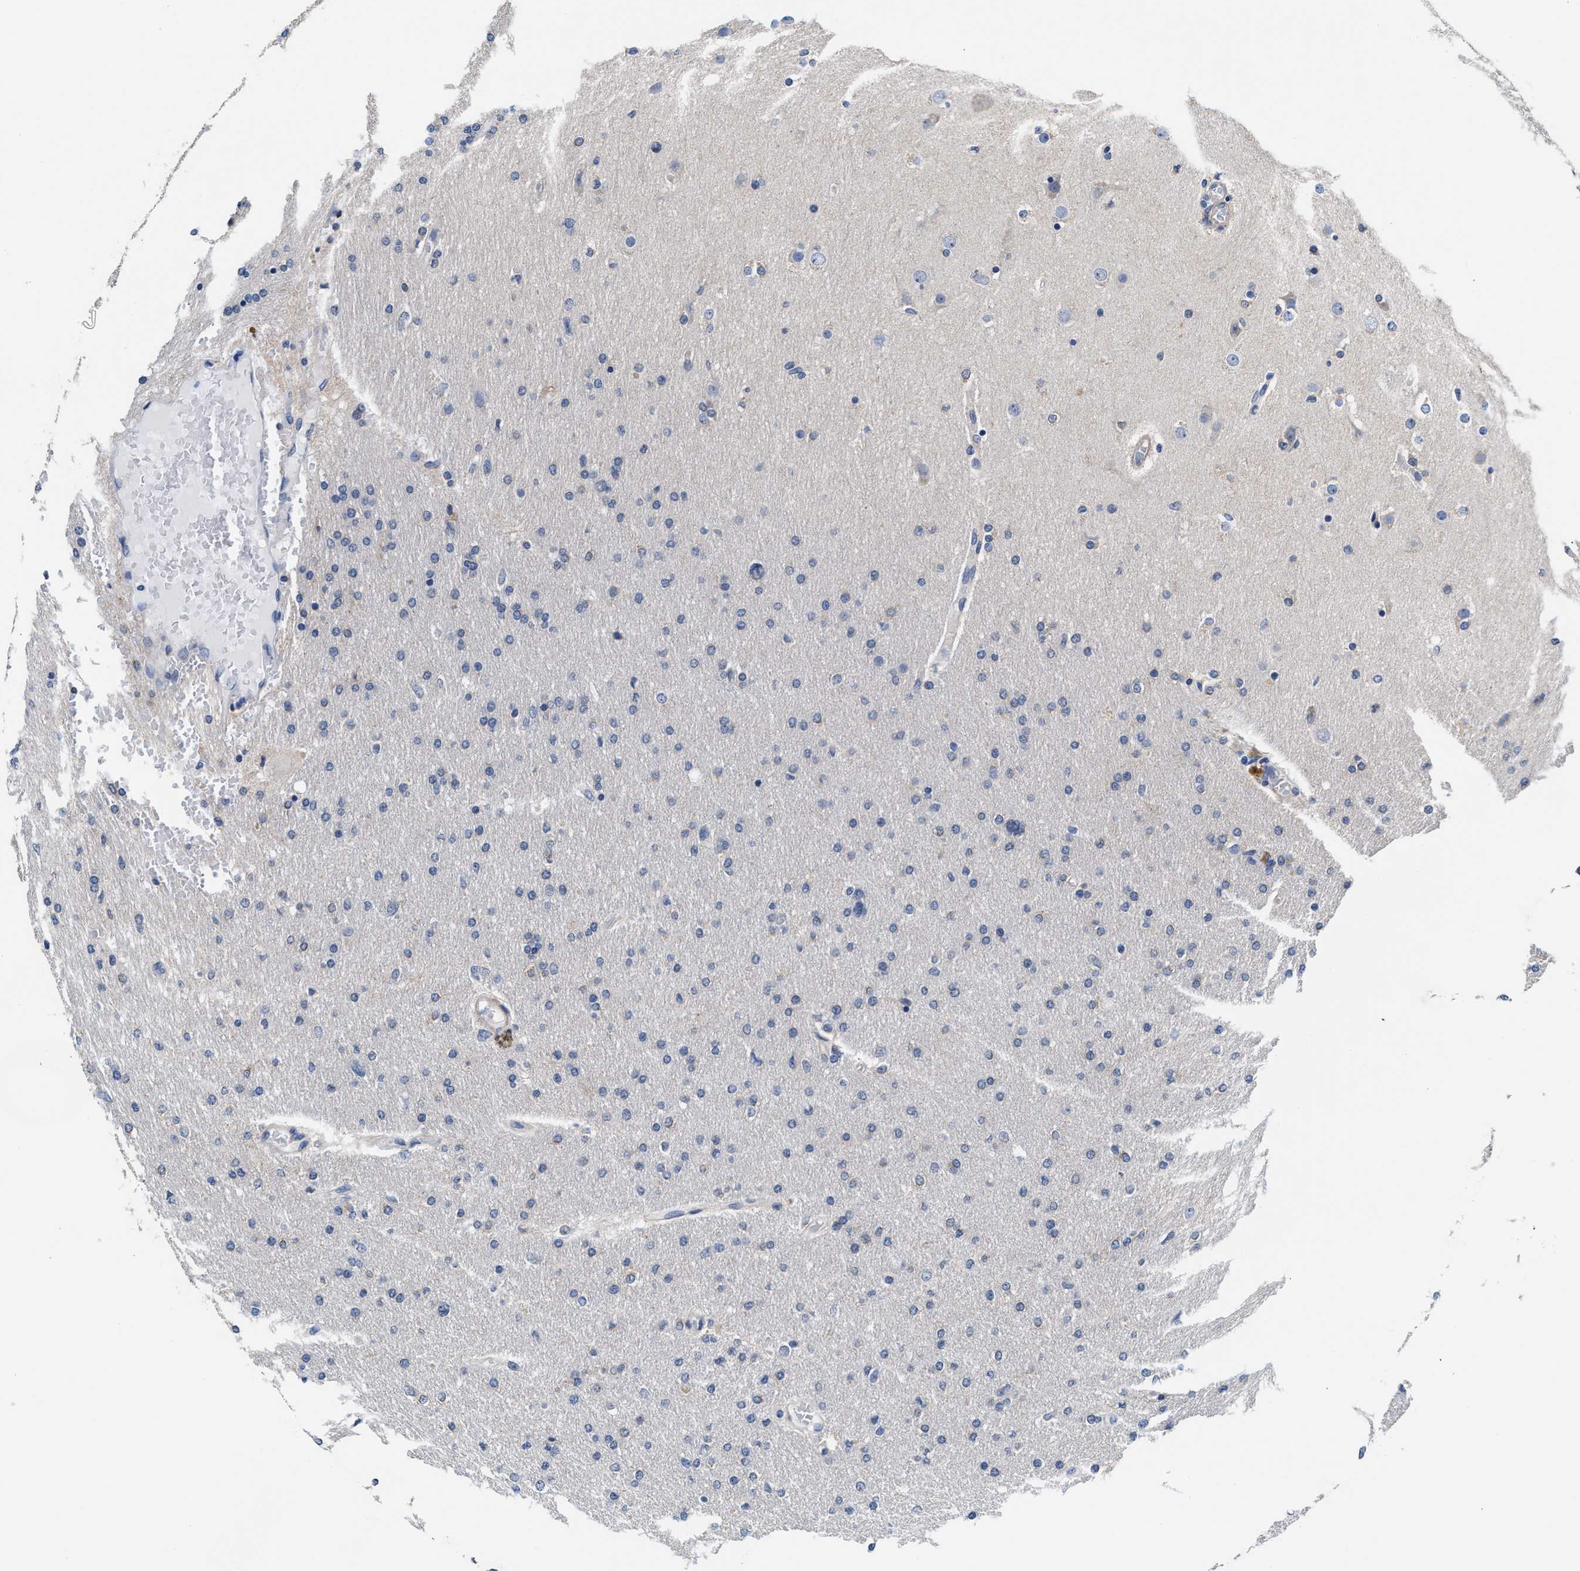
{"staining": {"intensity": "negative", "quantity": "none", "location": "none"}, "tissue": "glioma", "cell_type": "Tumor cells", "image_type": "cancer", "snomed": [{"axis": "morphology", "description": "Glioma, malignant, High grade"}, {"axis": "topography", "description": "Cerebral cortex"}], "caption": "High magnification brightfield microscopy of glioma stained with DAB (3,3'-diaminobenzidine) (brown) and counterstained with hematoxylin (blue): tumor cells show no significant staining. (Brightfield microscopy of DAB (3,3'-diaminobenzidine) IHC at high magnification).", "gene": "MYH3", "patient": {"sex": "female", "age": 36}}